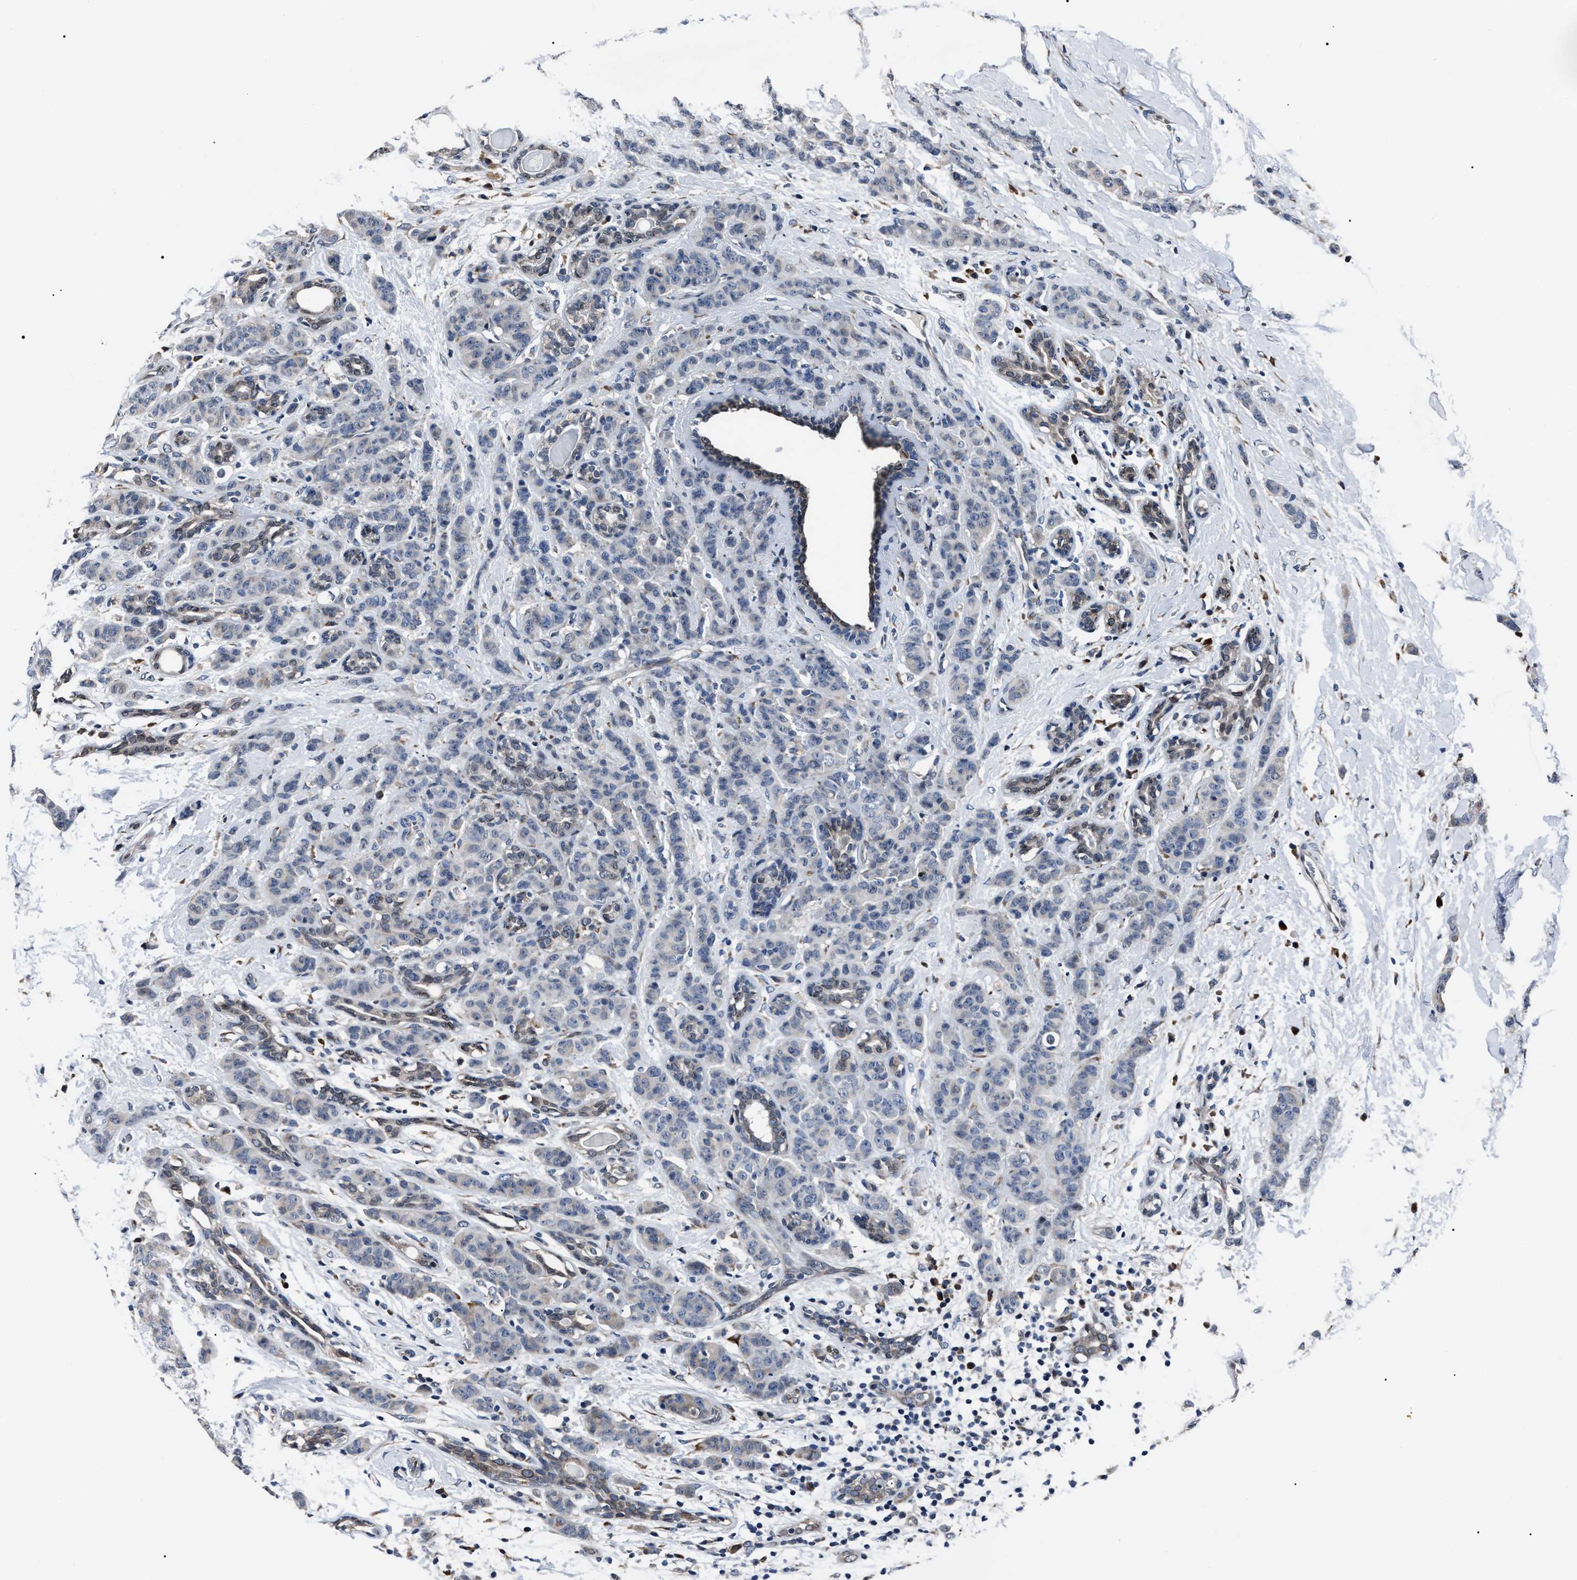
{"staining": {"intensity": "moderate", "quantity": "<25%", "location": "cytoplasmic/membranous"}, "tissue": "breast cancer", "cell_type": "Tumor cells", "image_type": "cancer", "snomed": [{"axis": "morphology", "description": "Normal tissue, NOS"}, {"axis": "morphology", "description": "Duct carcinoma"}, {"axis": "topography", "description": "Breast"}], "caption": "Tumor cells show low levels of moderate cytoplasmic/membranous staining in approximately <25% of cells in human breast infiltrating ductal carcinoma.", "gene": "LRRC14", "patient": {"sex": "female", "age": 40}}